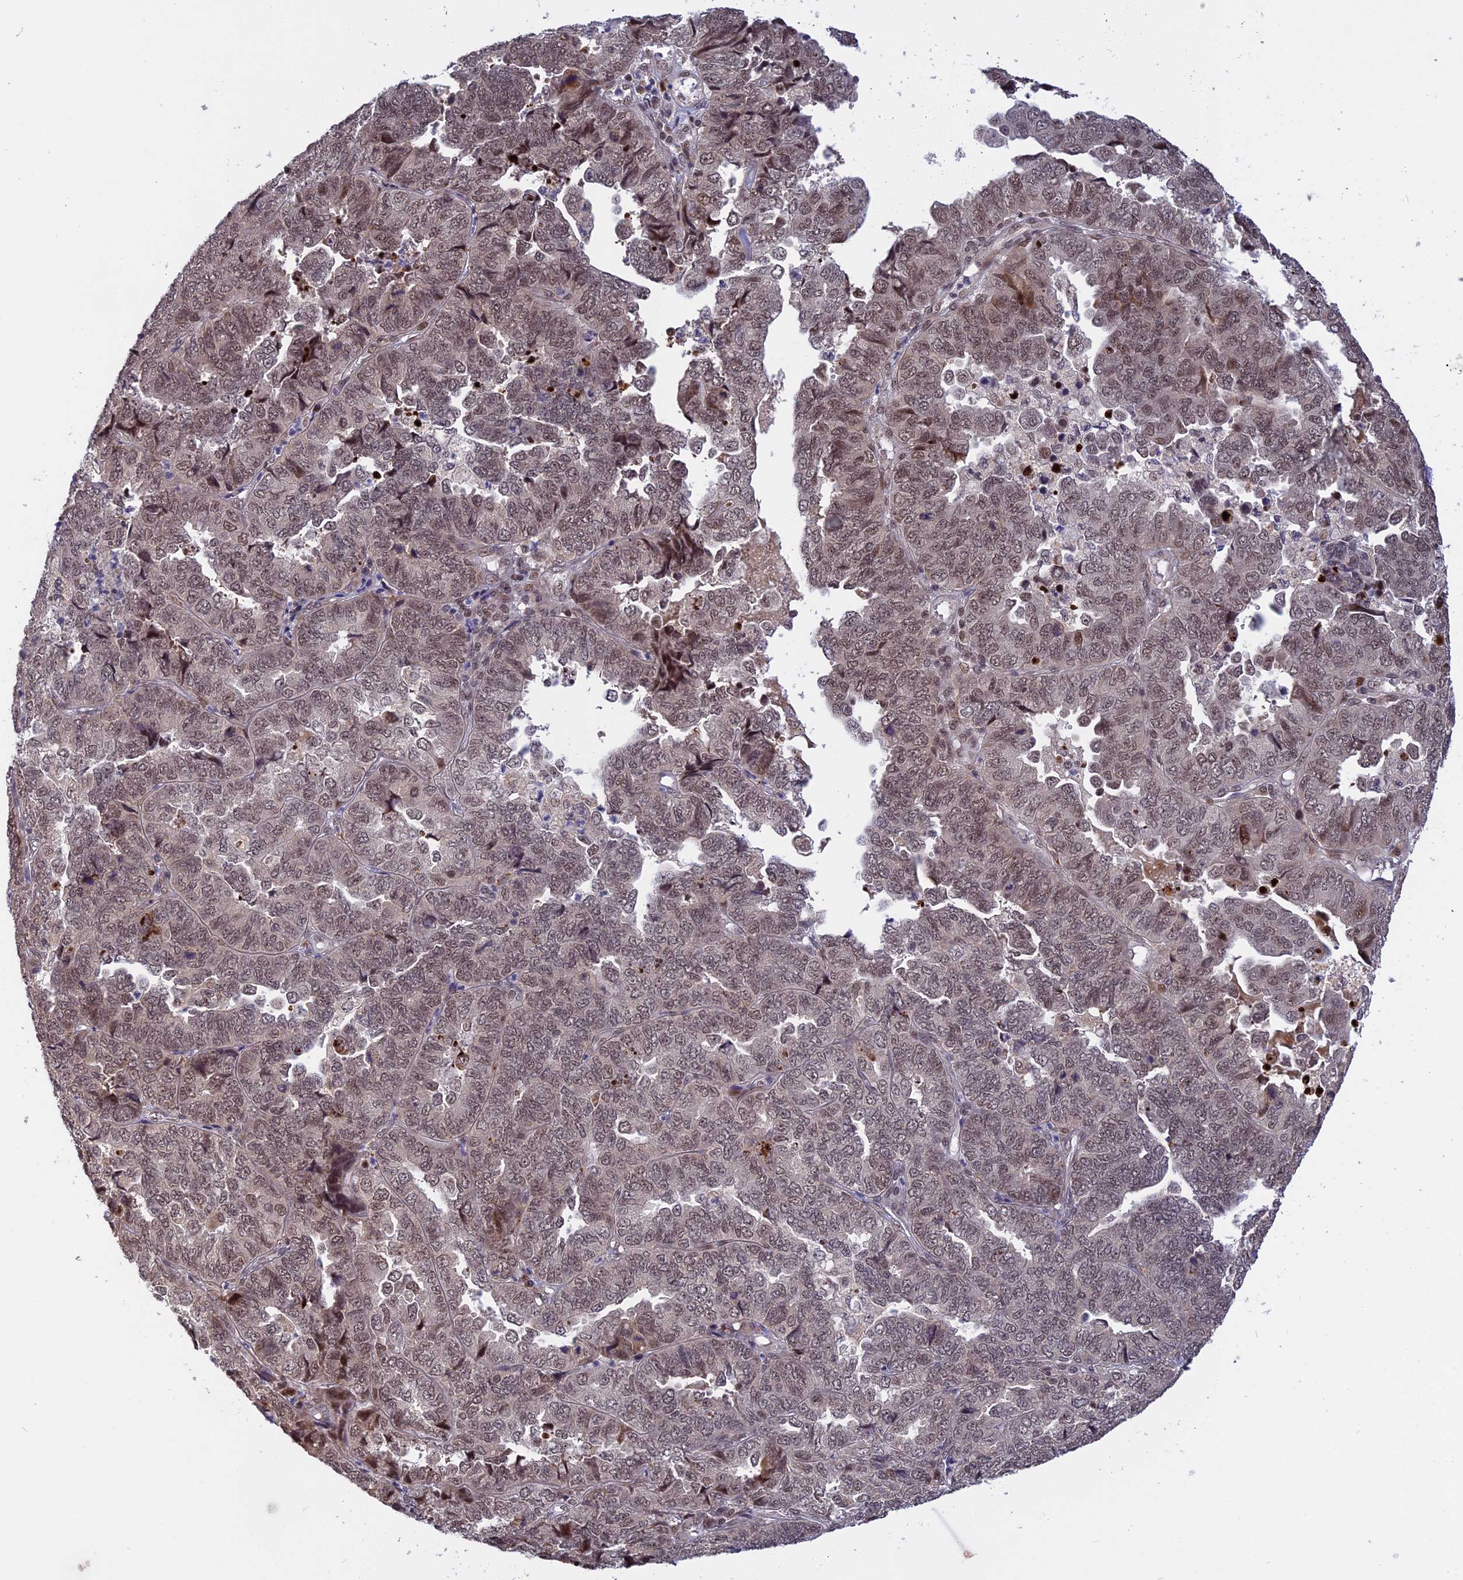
{"staining": {"intensity": "moderate", "quantity": ">75%", "location": "nuclear"}, "tissue": "endometrial cancer", "cell_type": "Tumor cells", "image_type": "cancer", "snomed": [{"axis": "morphology", "description": "Adenocarcinoma, NOS"}, {"axis": "topography", "description": "Endometrium"}], "caption": "Endometrial adenocarcinoma stained with immunohistochemistry (IHC) reveals moderate nuclear staining in approximately >75% of tumor cells. (brown staining indicates protein expression, while blue staining denotes nuclei).", "gene": "POLR2C", "patient": {"sex": "female", "age": 79}}